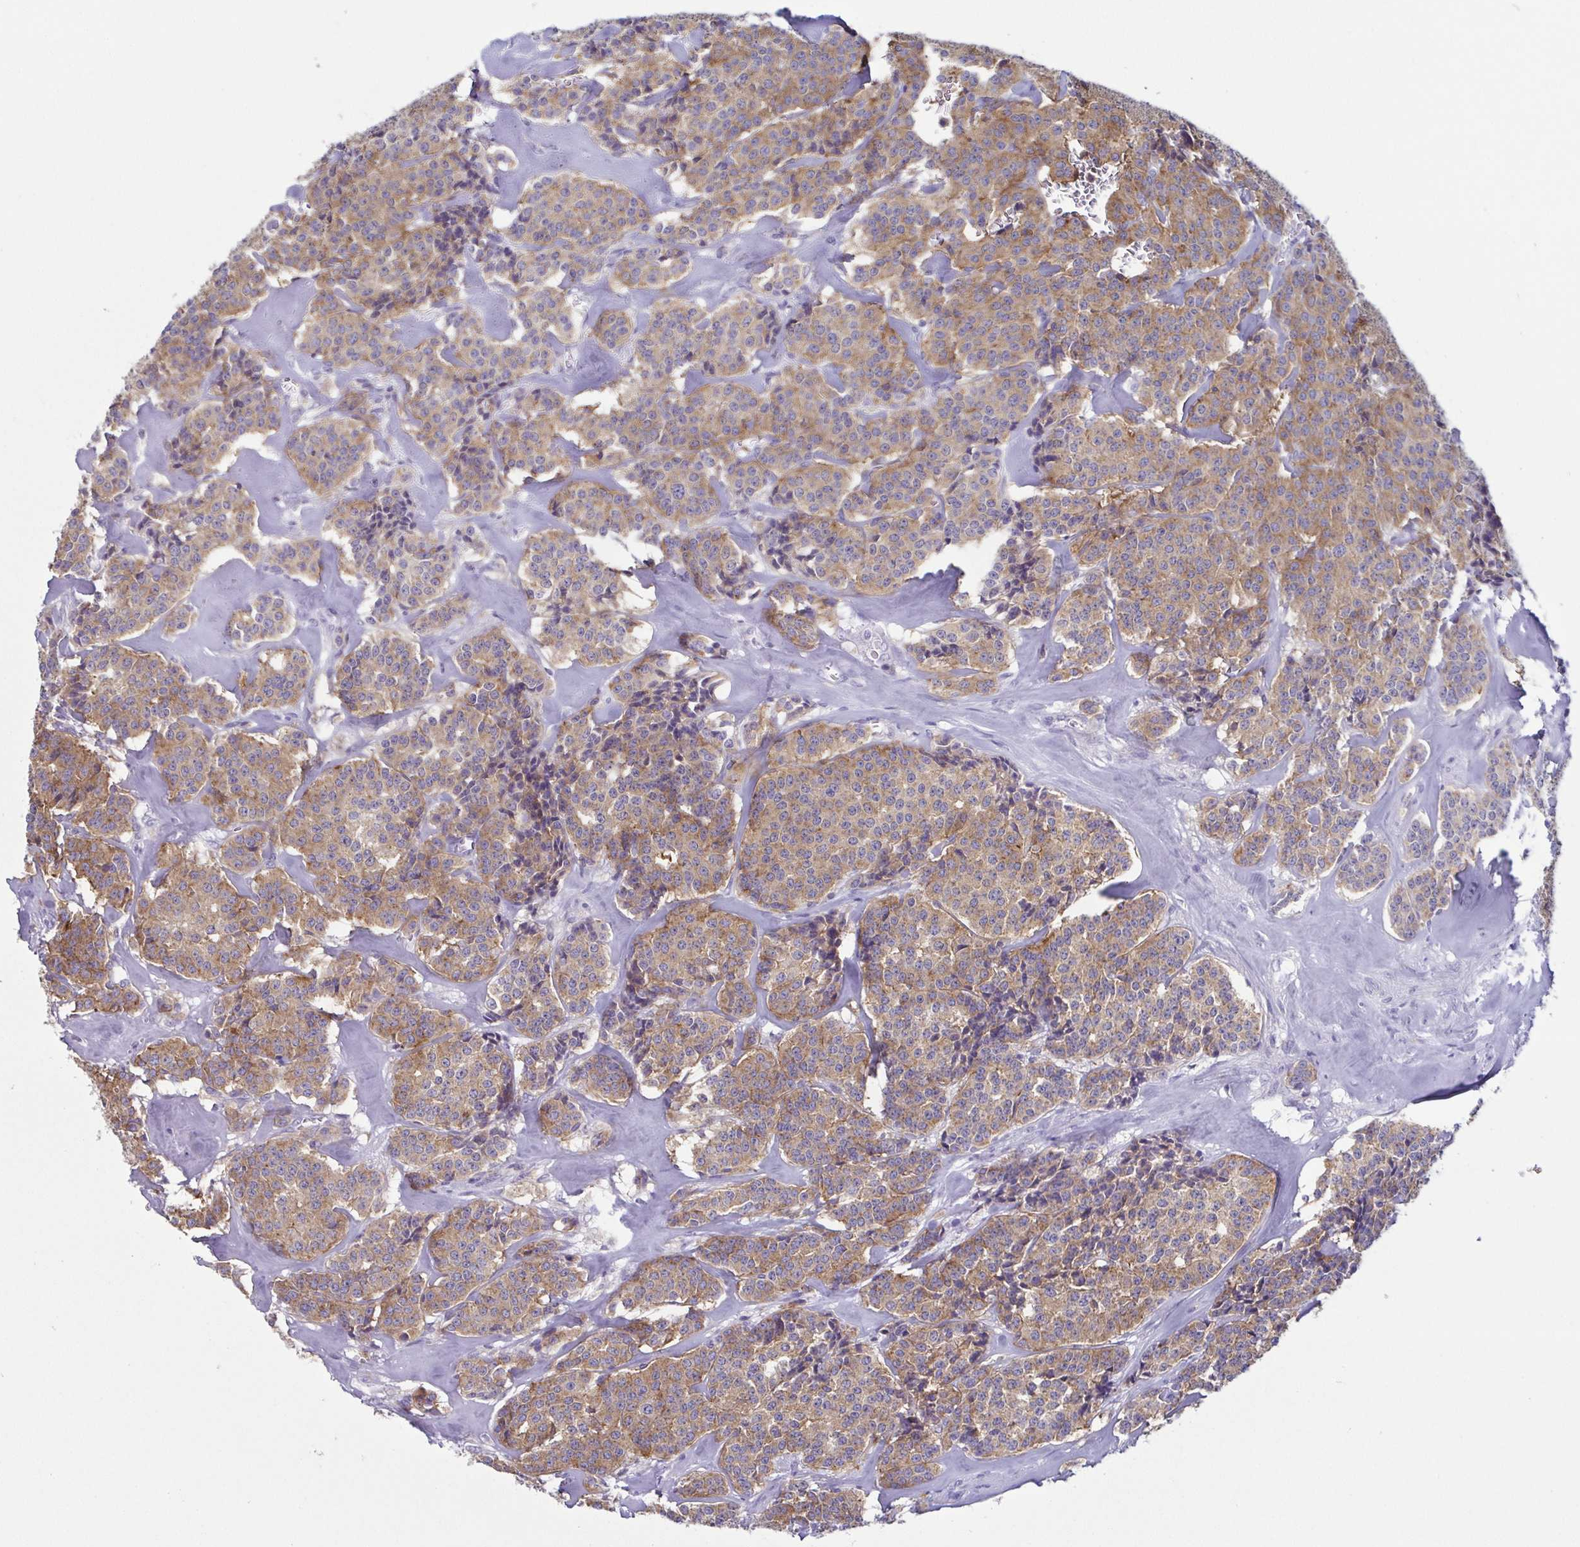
{"staining": {"intensity": "moderate", "quantity": ">75%", "location": "cytoplasmic/membranous"}, "tissue": "carcinoid", "cell_type": "Tumor cells", "image_type": "cancer", "snomed": [{"axis": "morphology", "description": "Normal tissue, NOS"}, {"axis": "morphology", "description": "Carcinoid, malignant, NOS"}, {"axis": "topography", "description": "Lung"}], "caption": "Tumor cells reveal medium levels of moderate cytoplasmic/membranous staining in approximately >75% of cells in carcinoid. The protein of interest is stained brown, and the nuclei are stained in blue (DAB IHC with brightfield microscopy, high magnification).", "gene": "ATP6V1G2", "patient": {"sex": "female", "age": 46}}